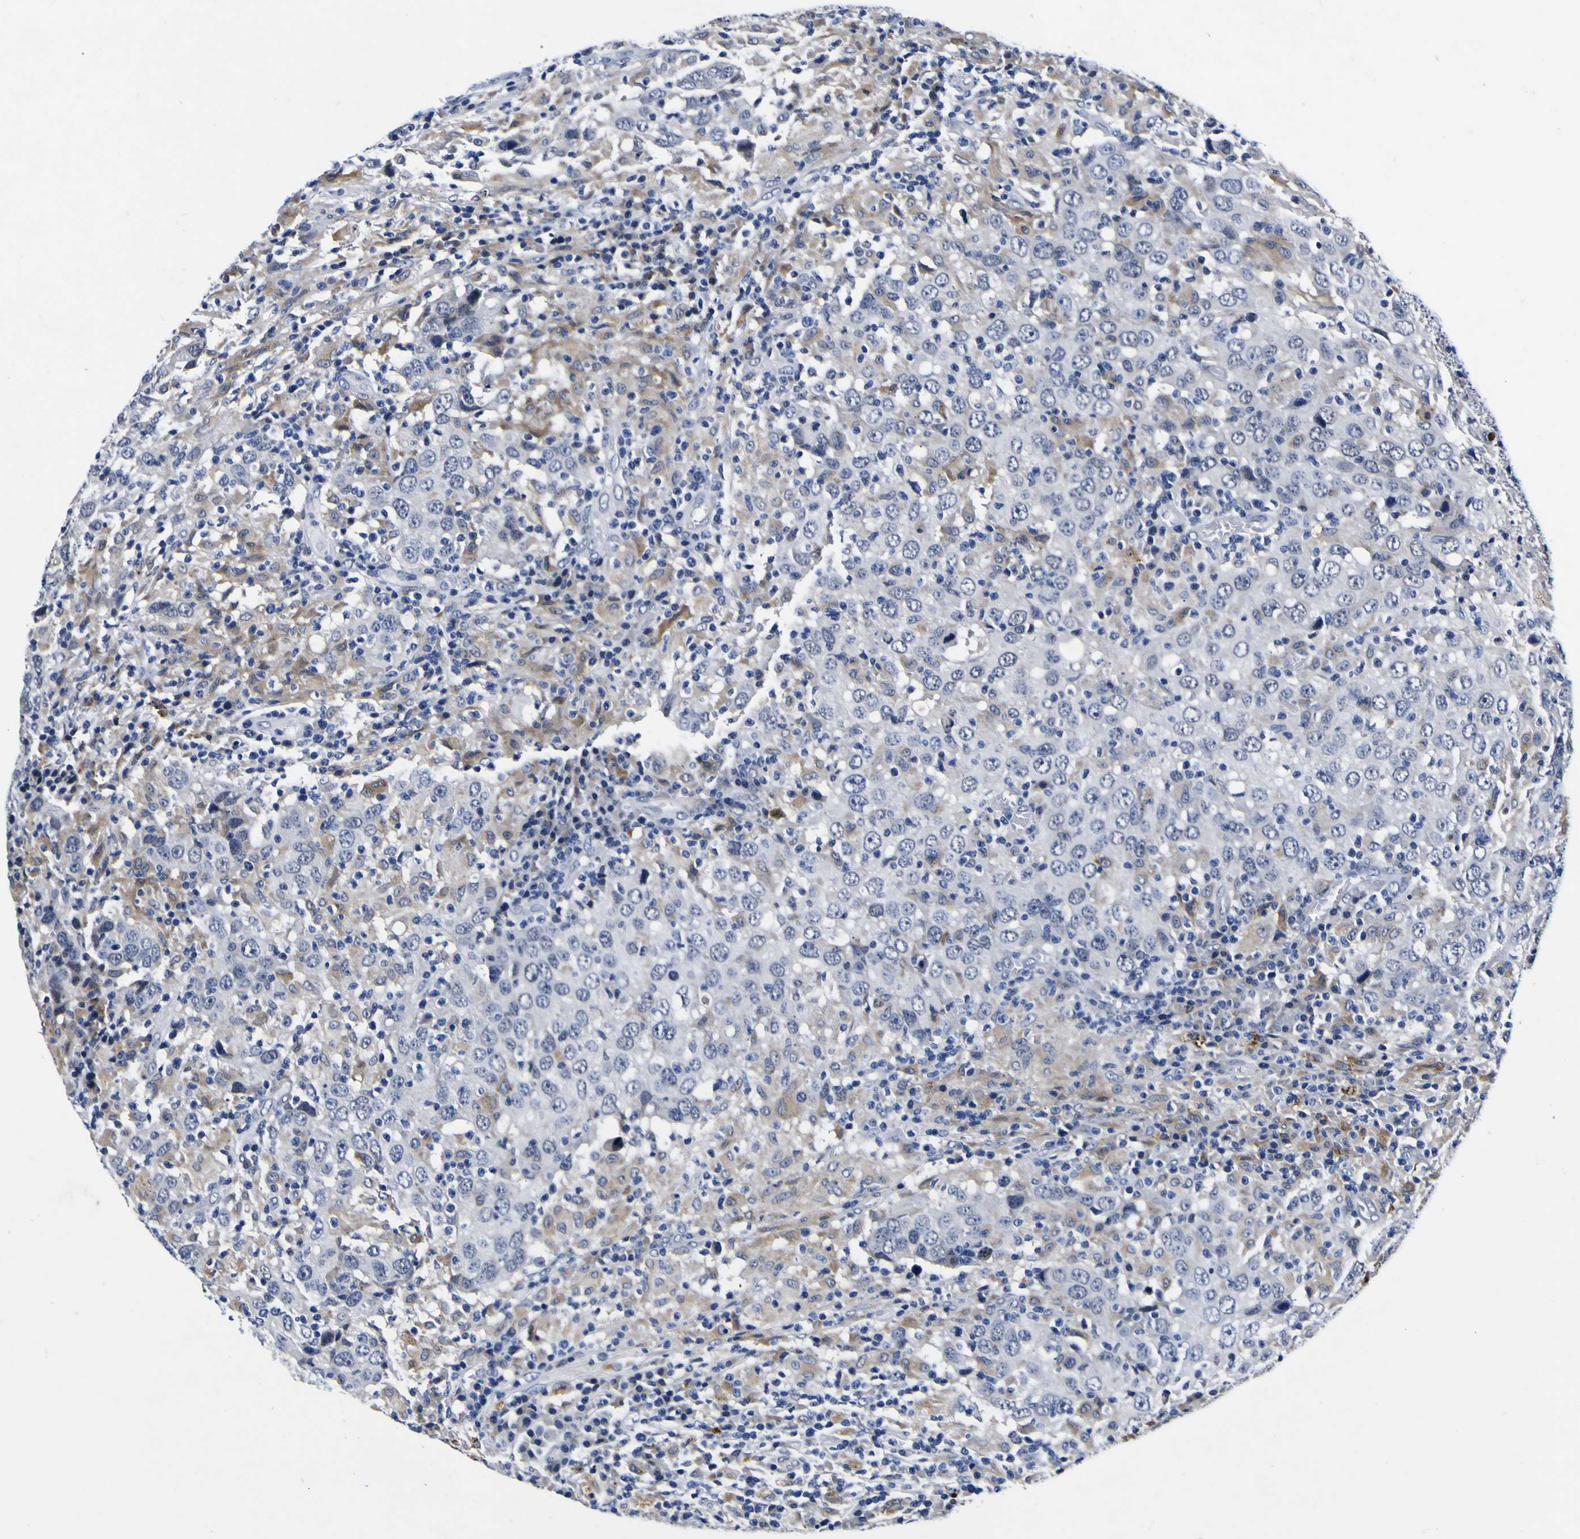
{"staining": {"intensity": "negative", "quantity": "none", "location": "none"}, "tissue": "head and neck cancer", "cell_type": "Tumor cells", "image_type": "cancer", "snomed": [{"axis": "morphology", "description": "Adenocarcinoma, NOS"}, {"axis": "topography", "description": "Salivary gland"}, {"axis": "topography", "description": "Head-Neck"}], "caption": "A high-resolution image shows immunohistochemistry (IHC) staining of head and neck cancer, which reveals no significant positivity in tumor cells.", "gene": "IGFLR1", "patient": {"sex": "female", "age": 65}}